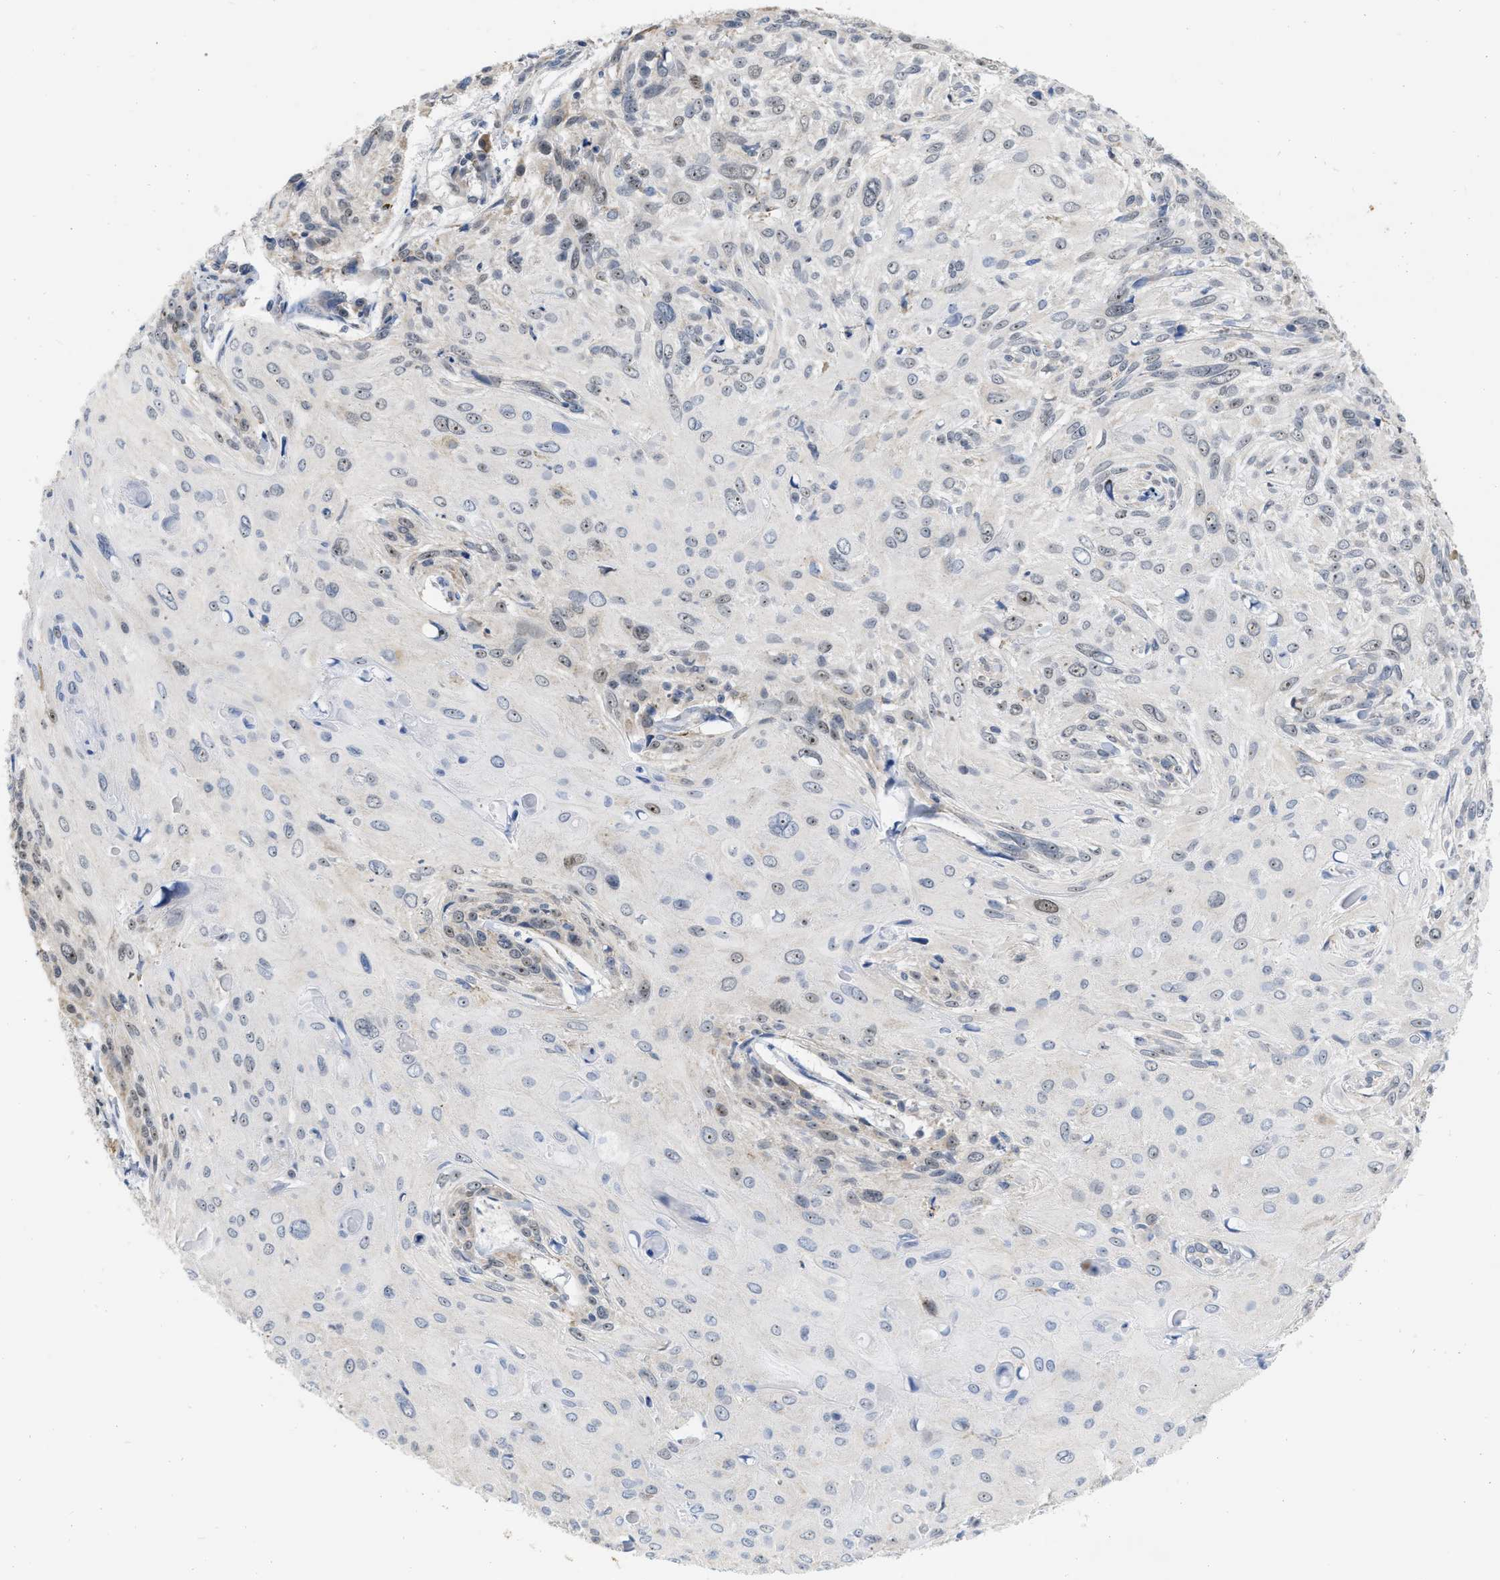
{"staining": {"intensity": "weak", "quantity": "25%-75%", "location": "cytoplasmic/membranous,nuclear"}, "tissue": "cervical cancer", "cell_type": "Tumor cells", "image_type": "cancer", "snomed": [{"axis": "morphology", "description": "Squamous cell carcinoma, NOS"}, {"axis": "topography", "description": "Cervix"}], "caption": "Tumor cells reveal low levels of weak cytoplasmic/membranous and nuclear staining in approximately 25%-75% of cells in human cervical cancer (squamous cell carcinoma).", "gene": "ELAC2", "patient": {"sex": "female", "age": 51}}